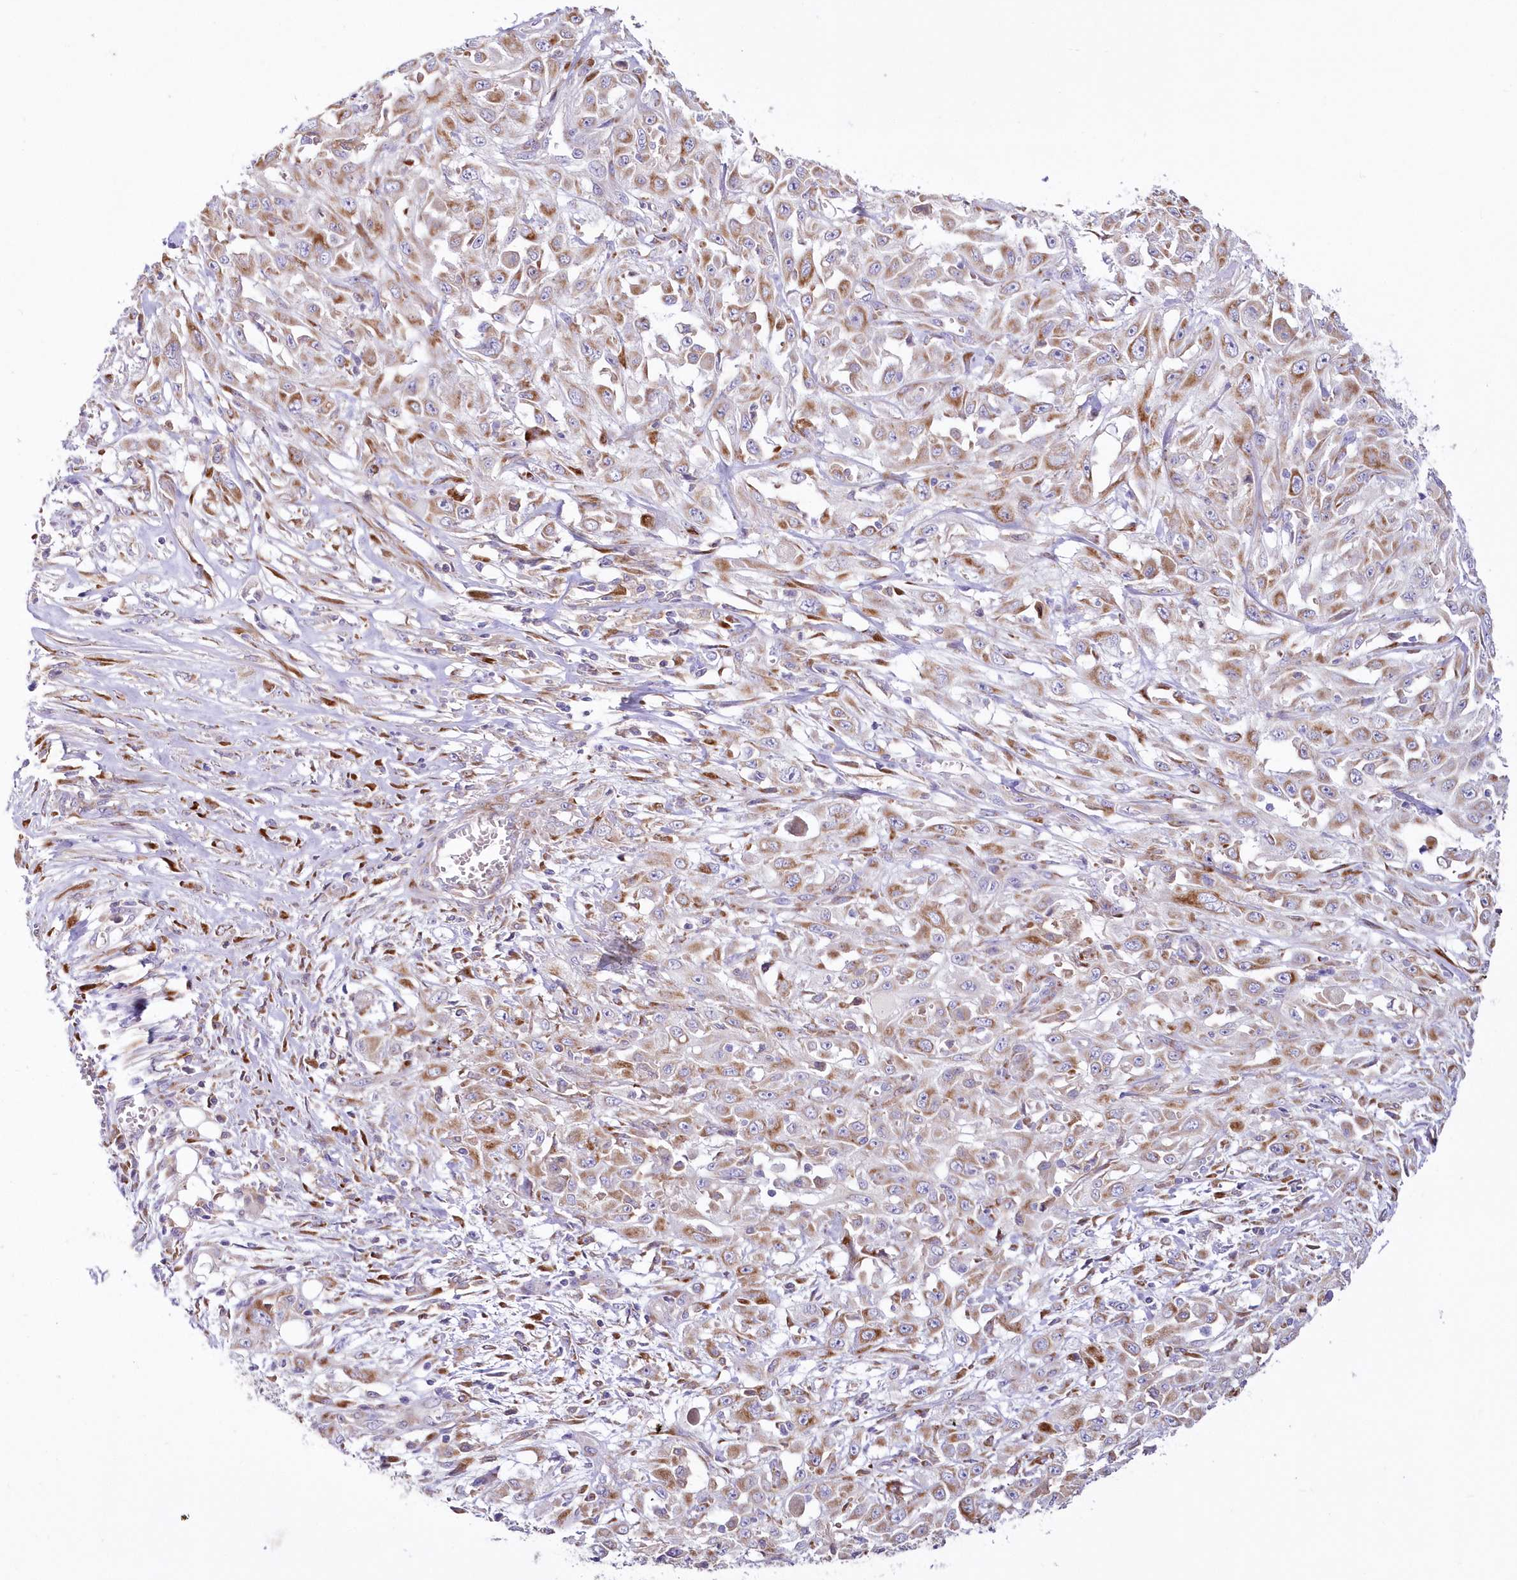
{"staining": {"intensity": "moderate", "quantity": ">75%", "location": "cytoplasmic/membranous"}, "tissue": "skin cancer", "cell_type": "Tumor cells", "image_type": "cancer", "snomed": [{"axis": "morphology", "description": "Squamous cell carcinoma, NOS"}, {"axis": "morphology", "description": "Squamous cell carcinoma, metastatic, NOS"}, {"axis": "topography", "description": "Skin"}, {"axis": "topography", "description": "Lymph node"}], "caption": "A photomicrograph of skin metastatic squamous cell carcinoma stained for a protein displays moderate cytoplasmic/membranous brown staining in tumor cells. (Stains: DAB (3,3'-diaminobenzidine) in brown, nuclei in blue, Microscopy: brightfield microscopy at high magnification).", "gene": "ARFGEF3", "patient": {"sex": "male", "age": 75}}